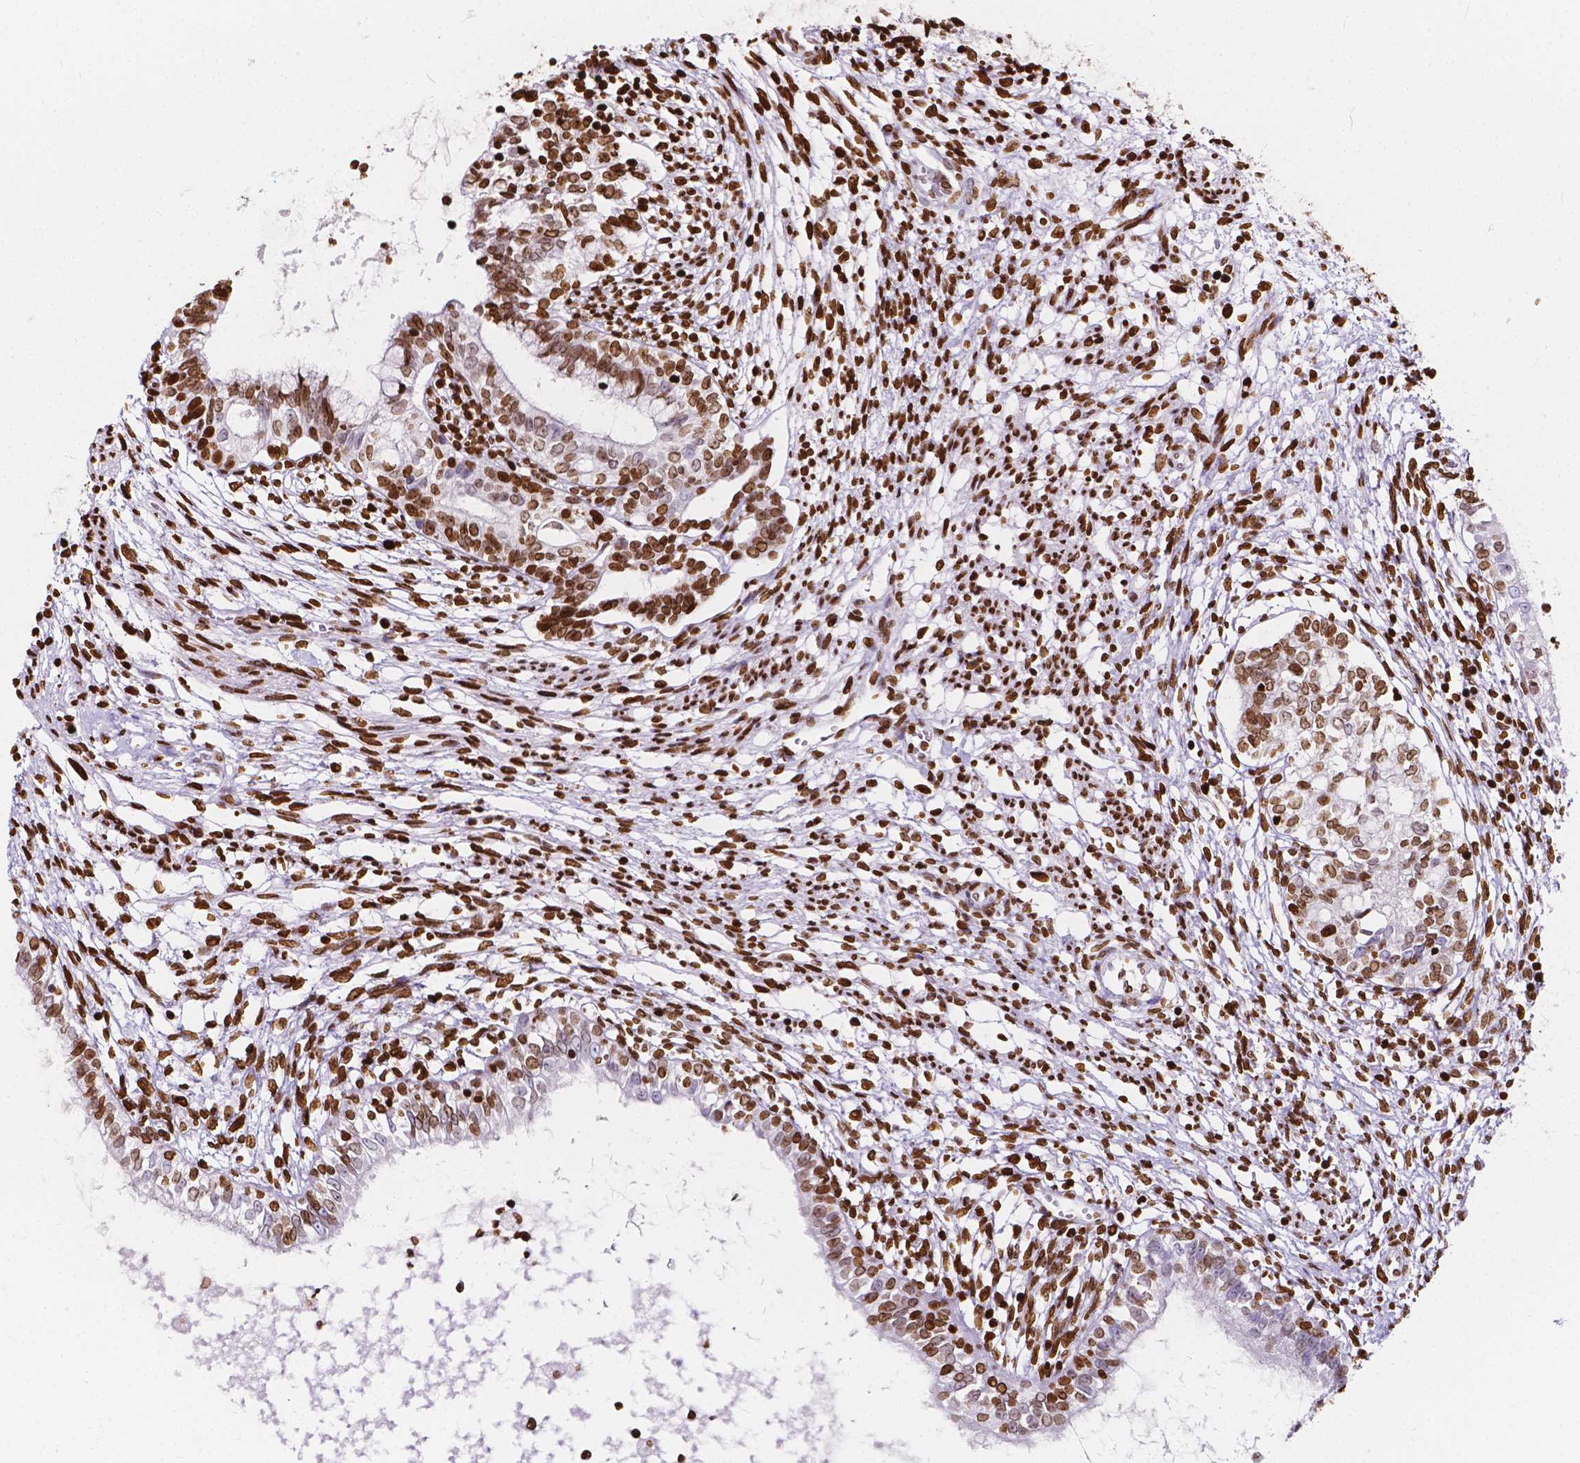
{"staining": {"intensity": "moderate", "quantity": ">75%", "location": "nuclear"}, "tissue": "testis cancer", "cell_type": "Tumor cells", "image_type": "cancer", "snomed": [{"axis": "morphology", "description": "Carcinoma, Embryonal, NOS"}, {"axis": "topography", "description": "Testis"}], "caption": "Immunohistochemical staining of embryonal carcinoma (testis) demonstrates moderate nuclear protein positivity in about >75% of tumor cells.", "gene": "CBY3", "patient": {"sex": "male", "age": 37}}